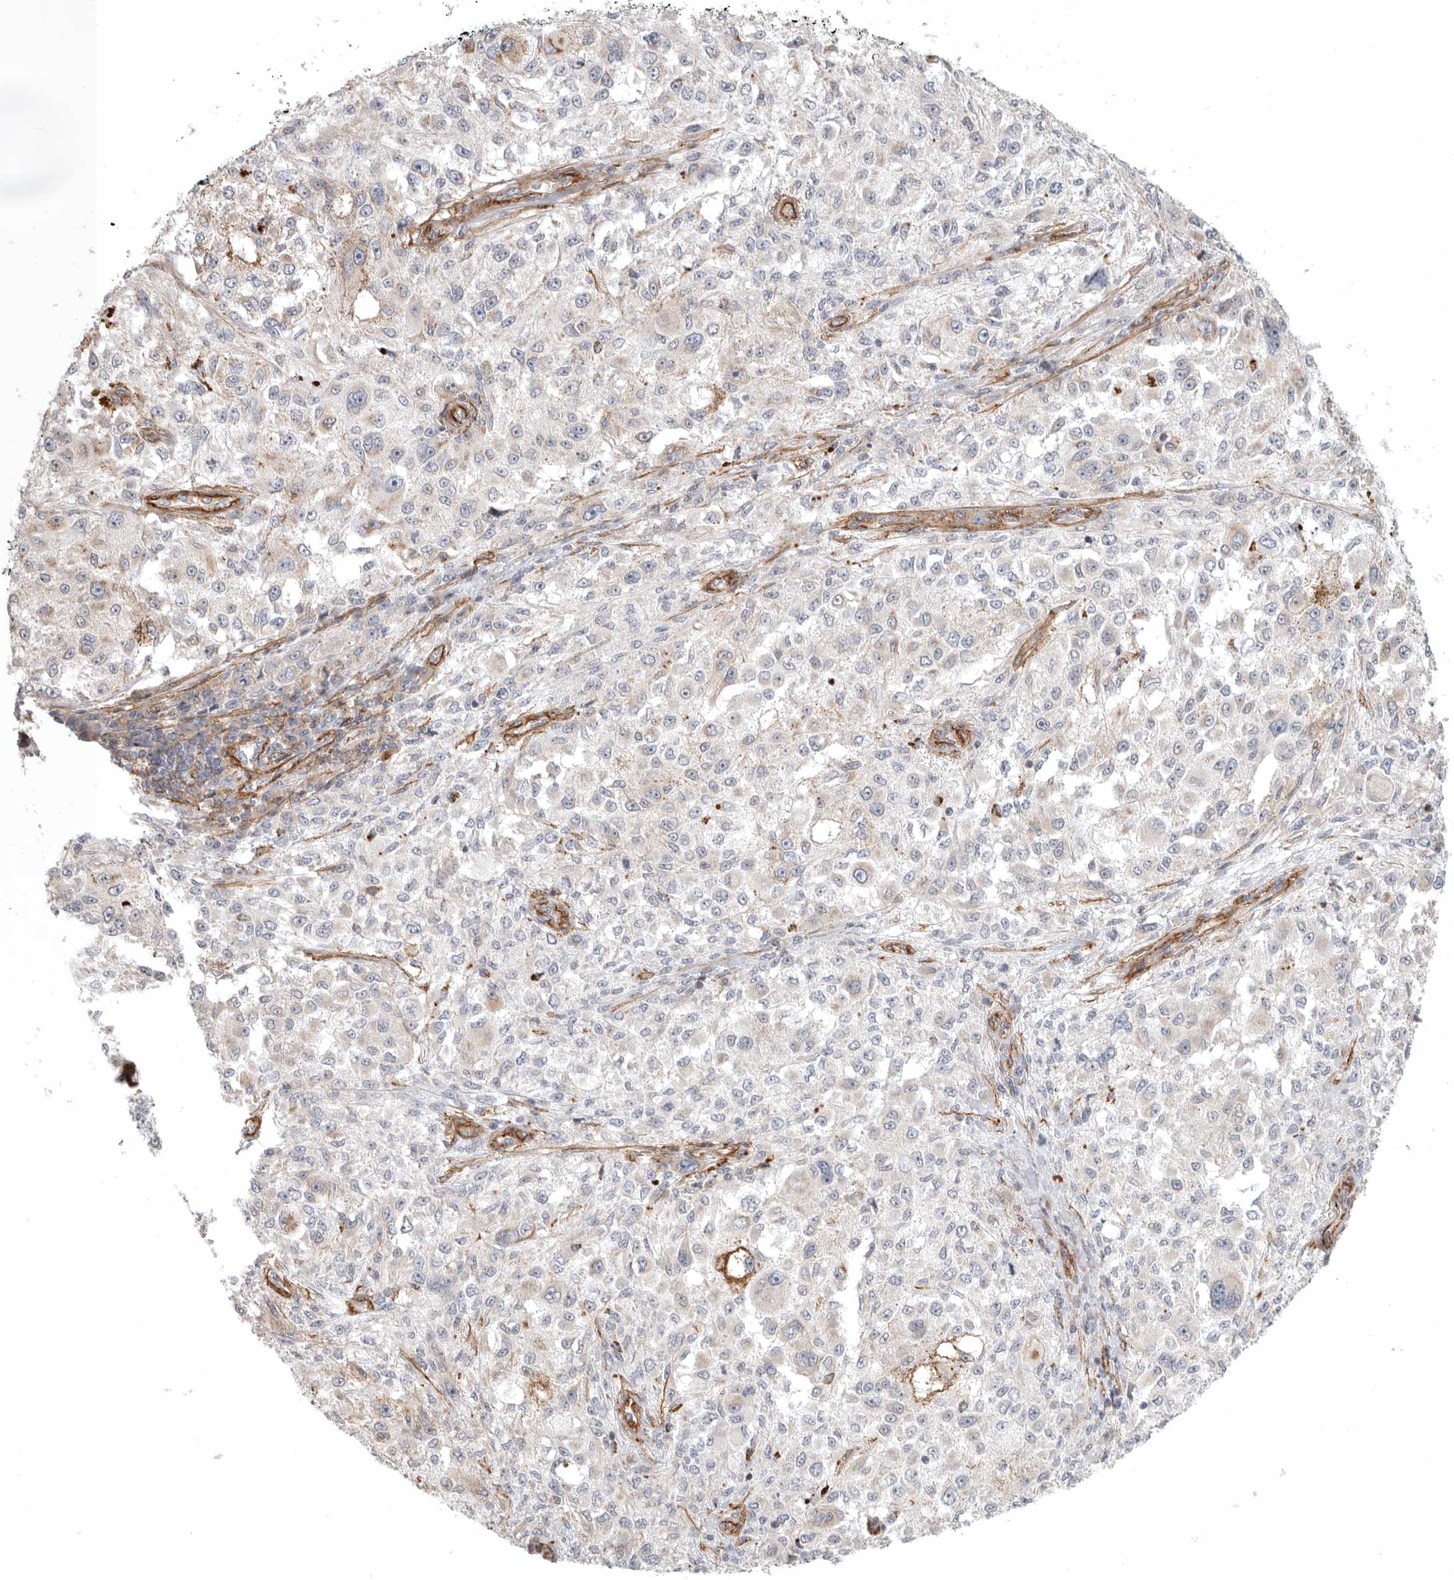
{"staining": {"intensity": "negative", "quantity": "none", "location": "none"}, "tissue": "melanoma", "cell_type": "Tumor cells", "image_type": "cancer", "snomed": [{"axis": "morphology", "description": "Necrosis, NOS"}, {"axis": "morphology", "description": "Malignant melanoma, NOS"}, {"axis": "topography", "description": "Skin"}], "caption": "Immunohistochemical staining of human malignant melanoma shows no significant expression in tumor cells.", "gene": "LONRF1", "patient": {"sex": "female", "age": 87}}